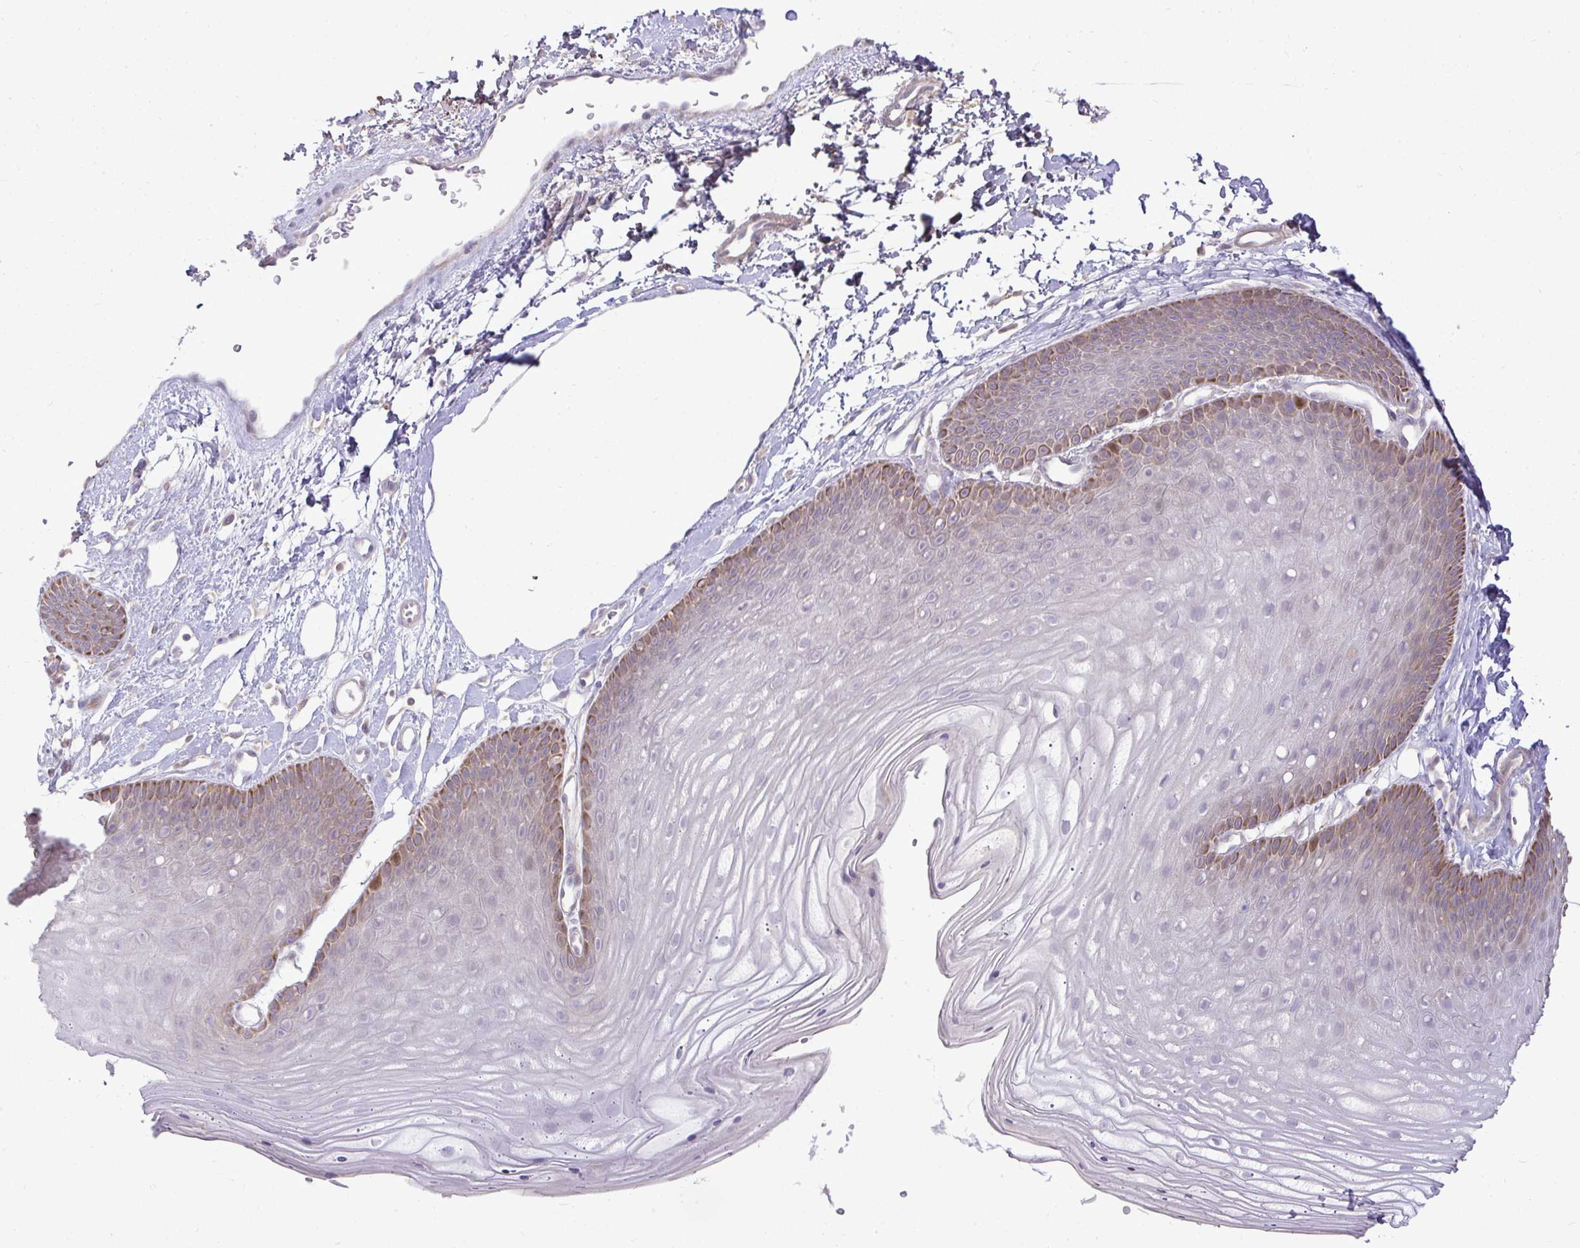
{"staining": {"intensity": "moderate", "quantity": "<25%", "location": "cytoplasmic/membranous"}, "tissue": "skin", "cell_type": "Epidermal cells", "image_type": "normal", "snomed": [{"axis": "morphology", "description": "Normal tissue, NOS"}, {"axis": "topography", "description": "Anal"}], "caption": "Skin stained for a protein (brown) exhibits moderate cytoplasmic/membranous positive expression in about <25% of epidermal cells.", "gene": "STRIP1", "patient": {"sex": "male", "age": 53}}